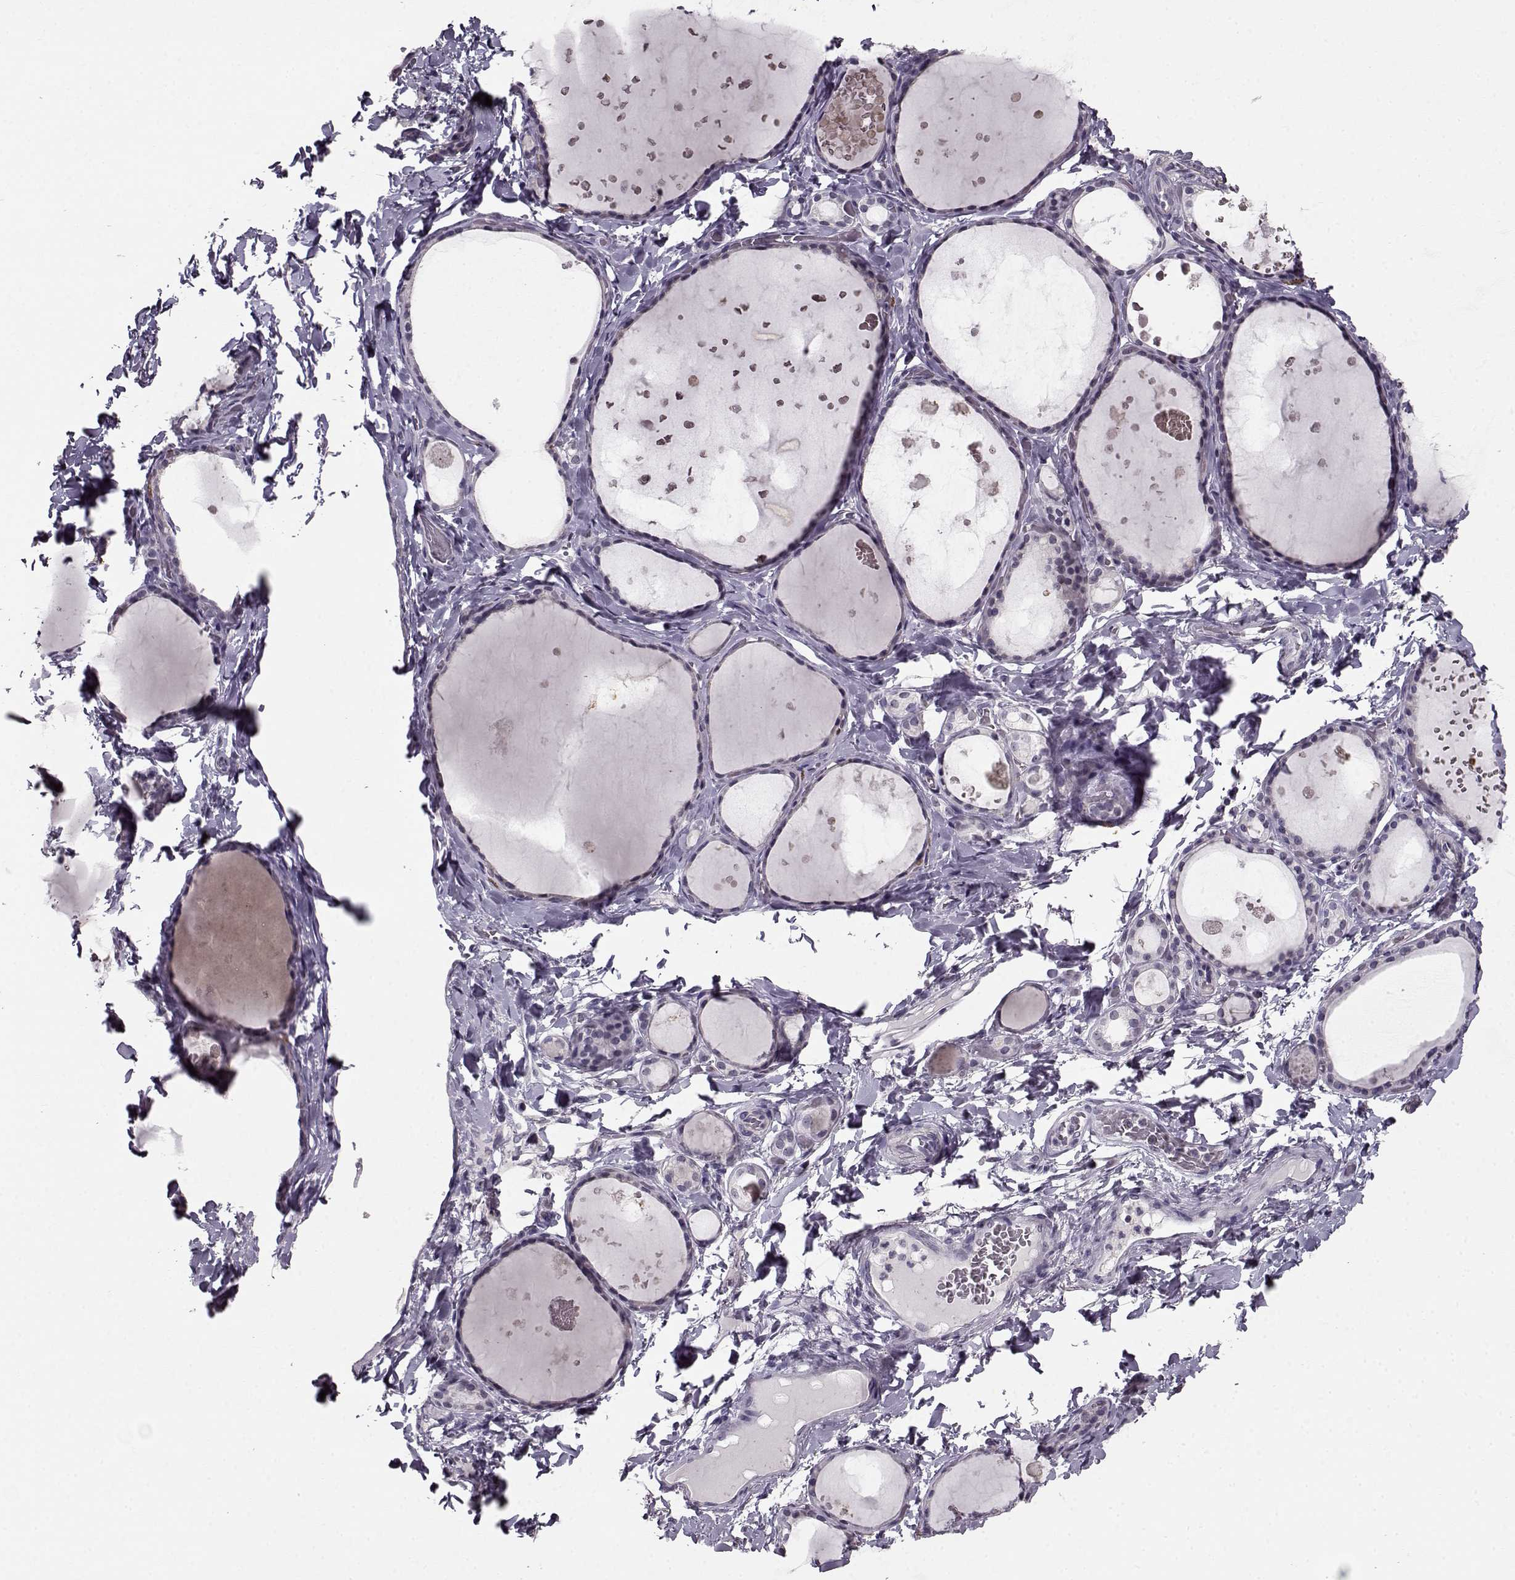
{"staining": {"intensity": "negative", "quantity": "none", "location": "none"}, "tissue": "thyroid gland", "cell_type": "Glandular cells", "image_type": "normal", "snomed": [{"axis": "morphology", "description": "Normal tissue, NOS"}, {"axis": "topography", "description": "Thyroid gland"}], "caption": "IHC photomicrograph of normal thyroid gland stained for a protein (brown), which shows no positivity in glandular cells.", "gene": "RP1L1", "patient": {"sex": "female", "age": 56}}